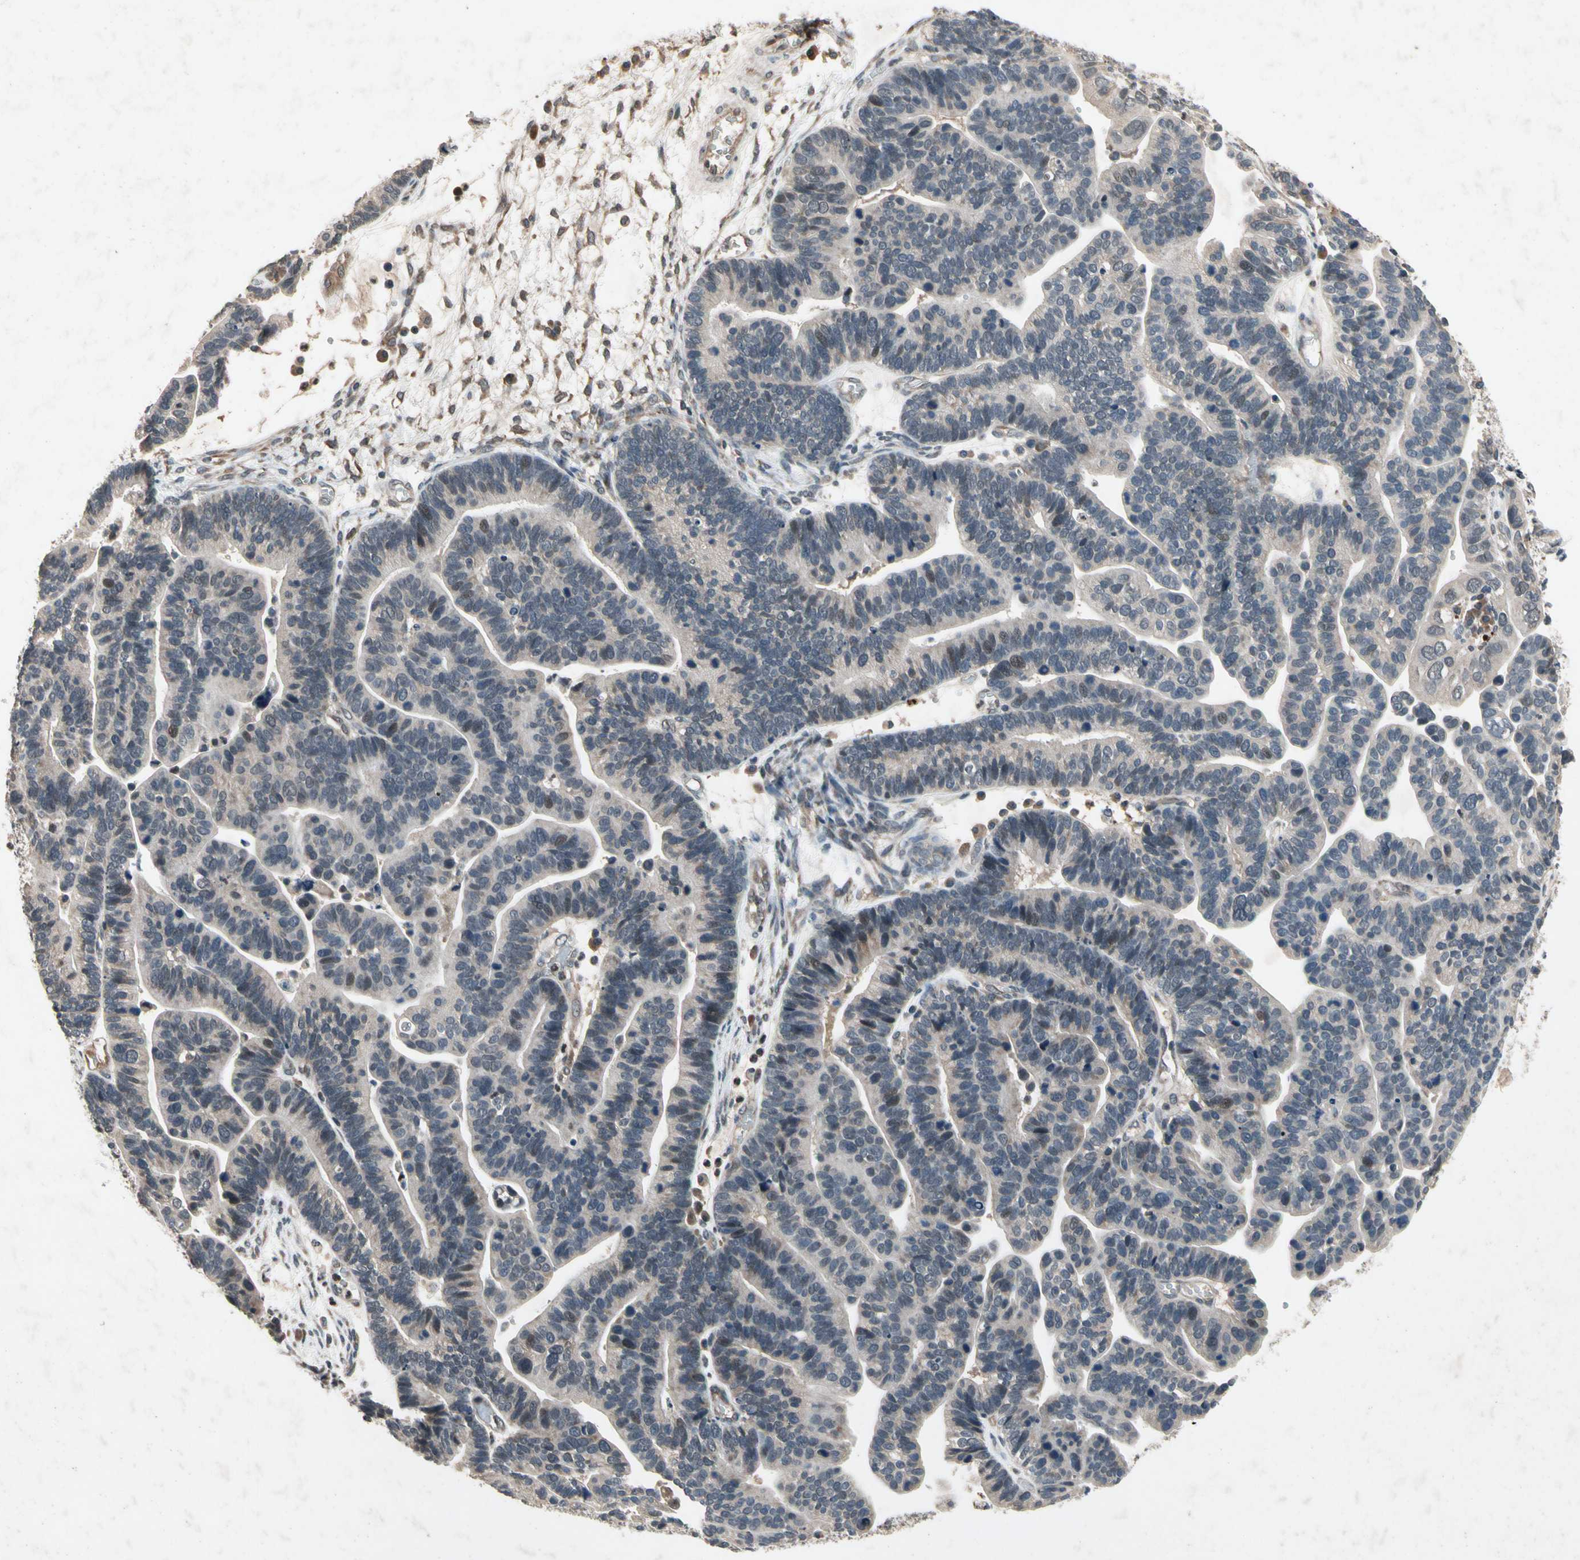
{"staining": {"intensity": "weak", "quantity": "<25%", "location": "cytoplasmic/membranous,nuclear"}, "tissue": "ovarian cancer", "cell_type": "Tumor cells", "image_type": "cancer", "snomed": [{"axis": "morphology", "description": "Cystadenocarcinoma, serous, NOS"}, {"axis": "topography", "description": "Ovary"}], "caption": "There is no significant staining in tumor cells of ovarian cancer. (Brightfield microscopy of DAB (3,3'-diaminobenzidine) IHC at high magnification).", "gene": "DPY19L3", "patient": {"sex": "female", "age": 56}}